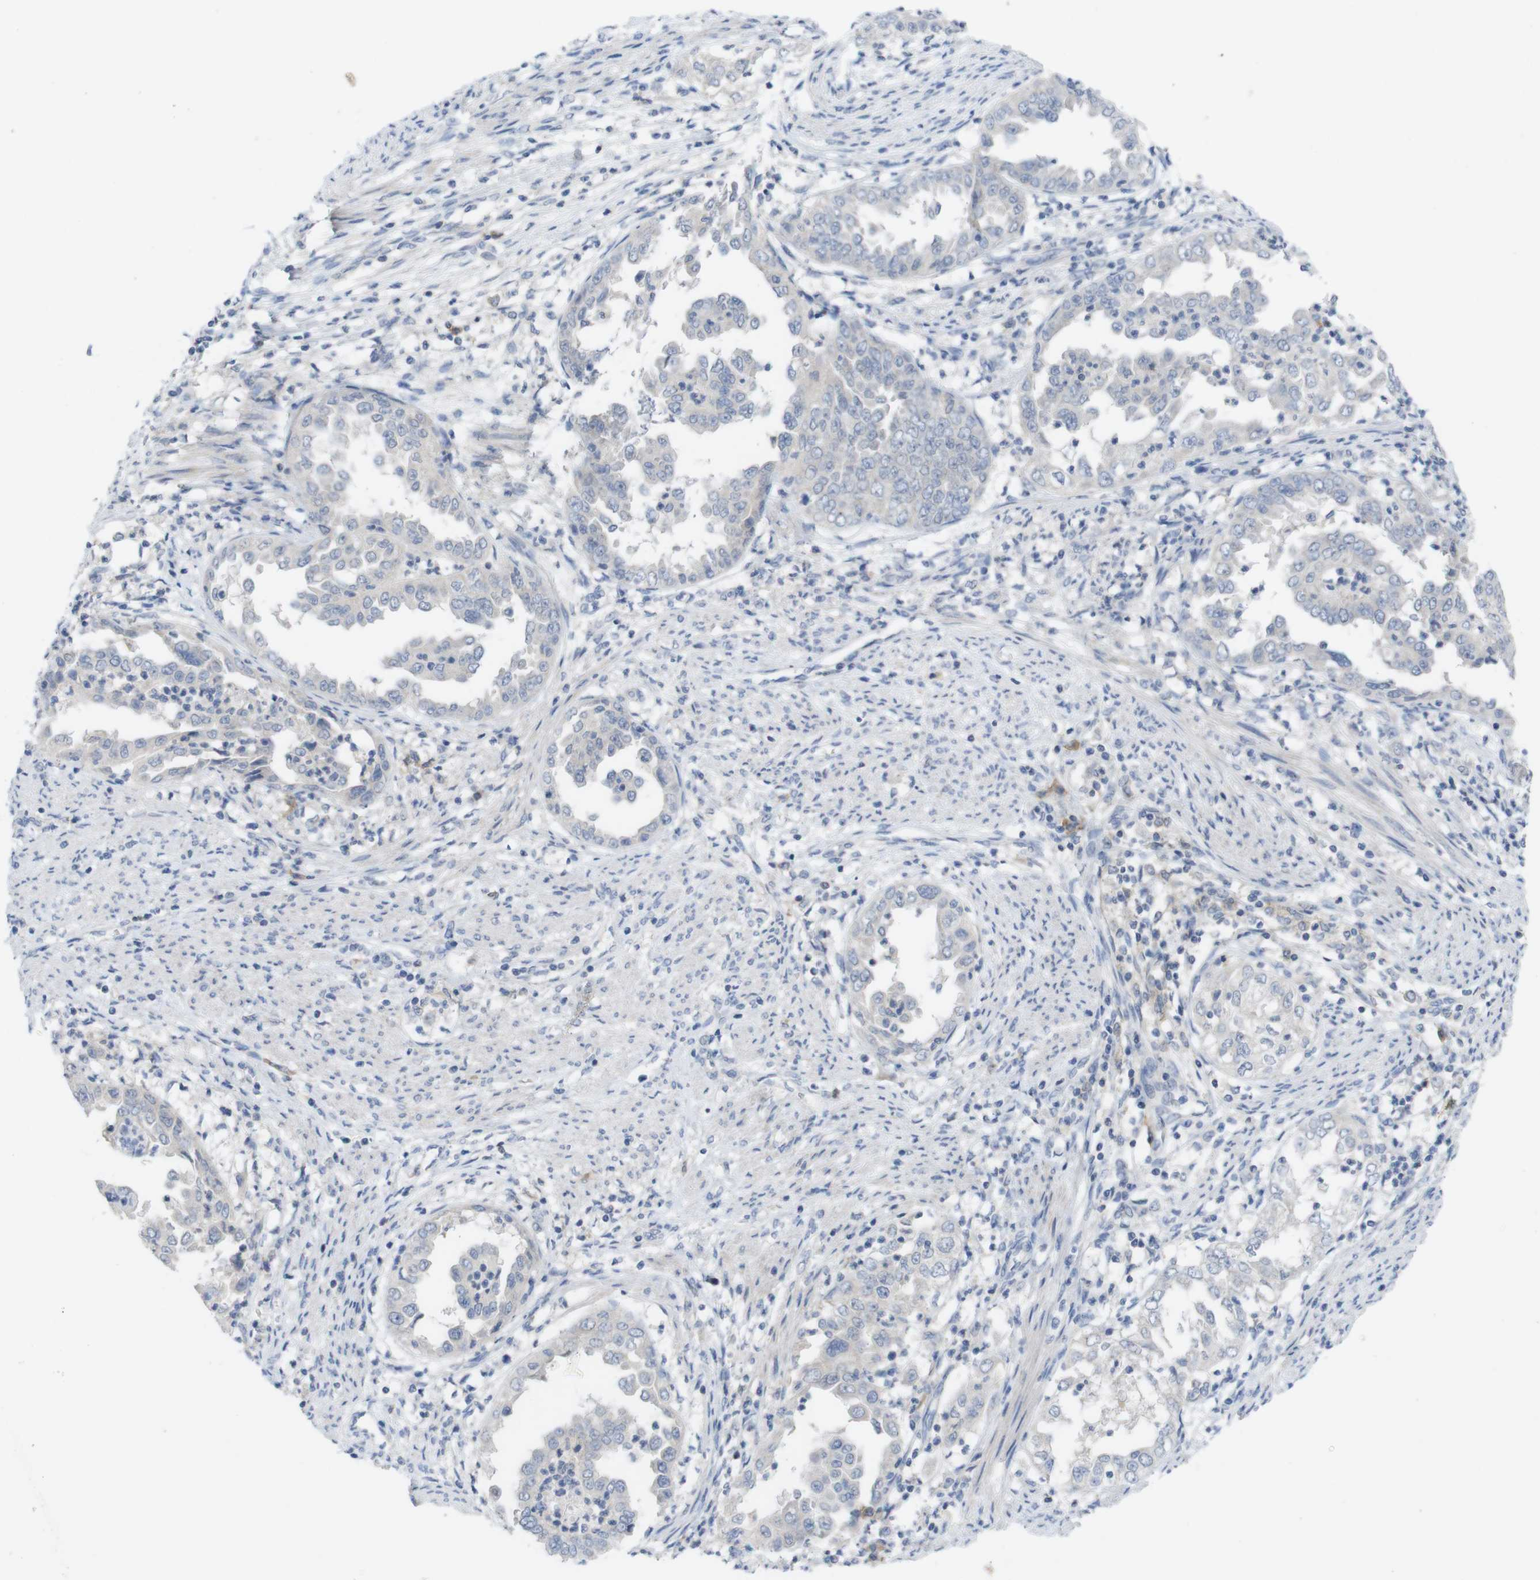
{"staining": {"intensity": "negative", "quantity": "none", "location": "none"}, "tissue": "endometrial cancer", "cell_type": "Tumor cells", "image_type": "cancer", "snomed": [{"axis": "morphology", "description": "Adenocarcinoma, NOS"}, {"axis": "topography", "description": "Endometrium"}], "caption": "An IHC photomicrograph of endometrial cancer is shown. There is no staining in tumor cells of endometrial cancer. (Brightfield microscopy of DAB (3,3'-diaminobenzidine) immunohistochemistry at high magnification).", "gene": "SLAMF7", "patient": {"sex": "female", "age": 85}}